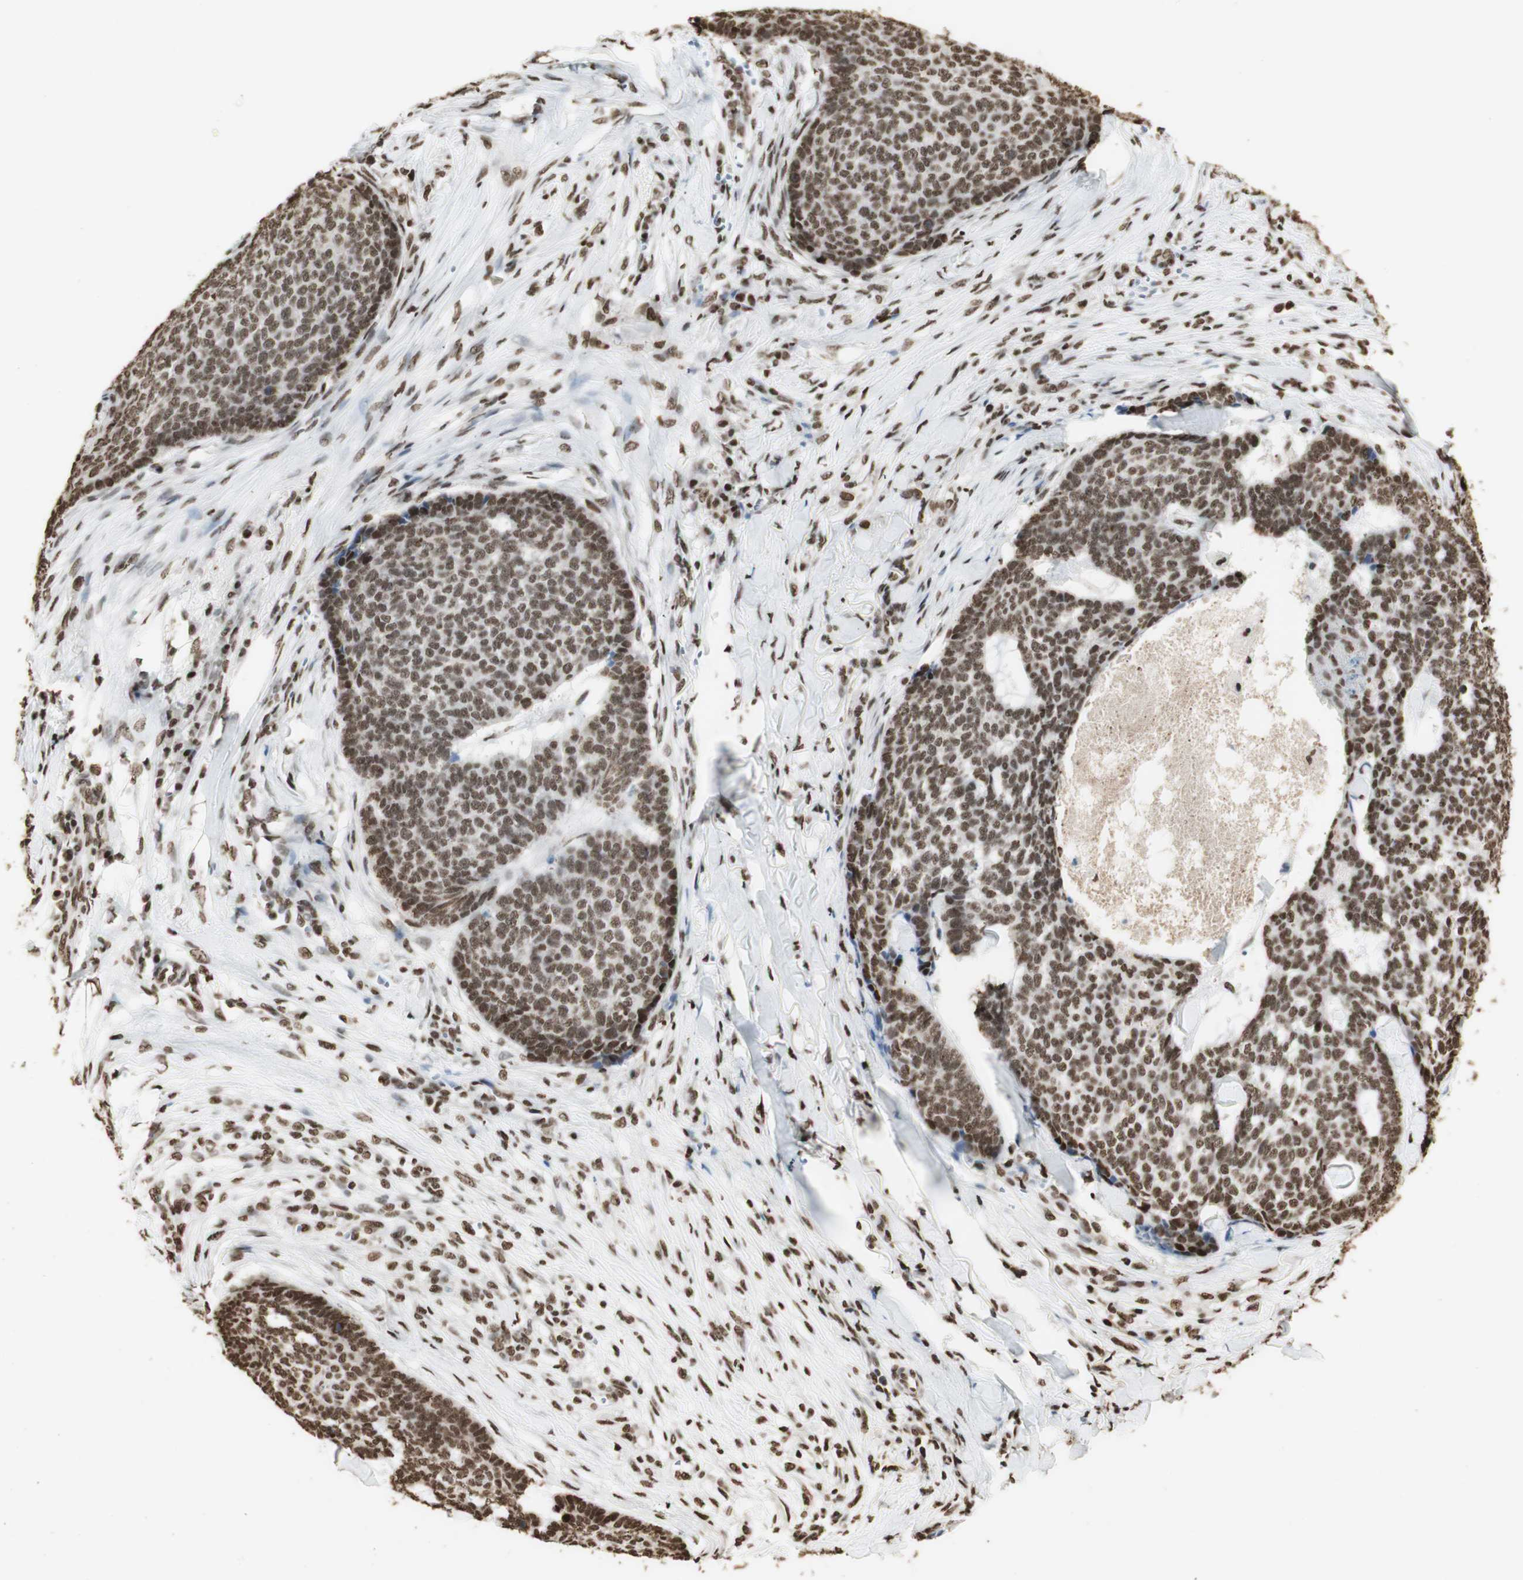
{"staining": {"intensity": "moderate", "quantity": ">75%", "location": "nuclear"}, "tissue": "skin cancer", "cell_type": "Tumor cells", "image_type": "cancer", "snomed": [{"axis": "morphology", "description": "Basal cell carcinoma"}, {"axis": "topography", "description": "Skin"}], "caption": "Protein positivity by IHC exhibits moderate nuclear positivity in approximately >75% of tumor cells in basal cell carcinoma (skin).", "gene": "HNRNPA2B1", "patient": {"sex": "male", "age": 84}}